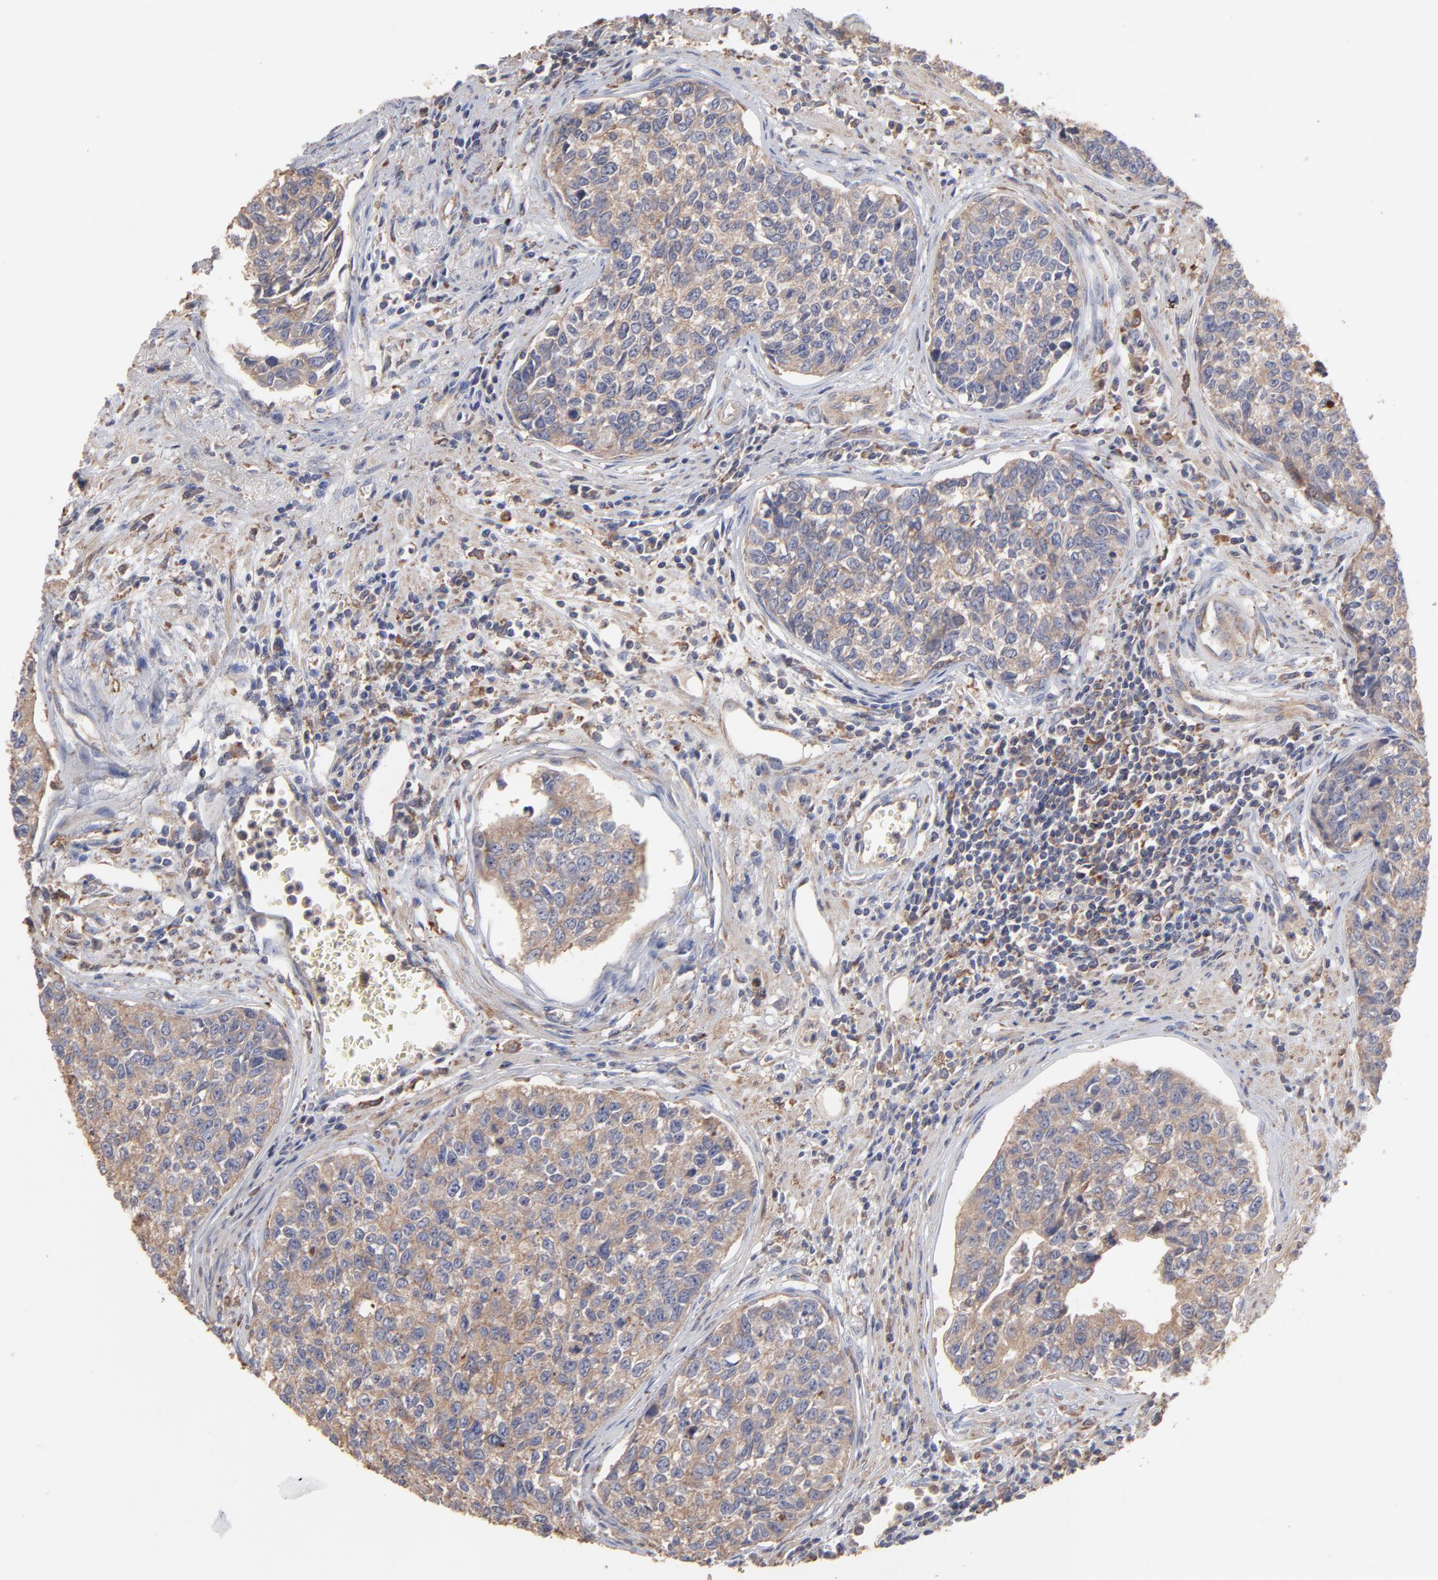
{"staining": {"intensity": "moderate", "quantity": ">75%", "location": "cytoplasmic/membranous"}, "tissue": "urothelial cancer", "cell_type": "Tumor cells", "image_type": "cancer", "snomed": [{"axis": "morphology", "description": "Urothelial carcinoma, High grade"}, {"axis": "topography", "description": "Urinary bladder"}], "caption": "High-magnification brightfield microscopy of urothelial carcinoma (high-grade) stained with DAB (3,3'-diaminobenzidine) (brown) and counterstained with hematoxylin (blue). tumor cells exhibit moderate cytoplasmic/membranous expression is appreciated in approximately>75% of cells.", "gene": "TANGO2", "patient": {"sex": "male", "age": 81}}